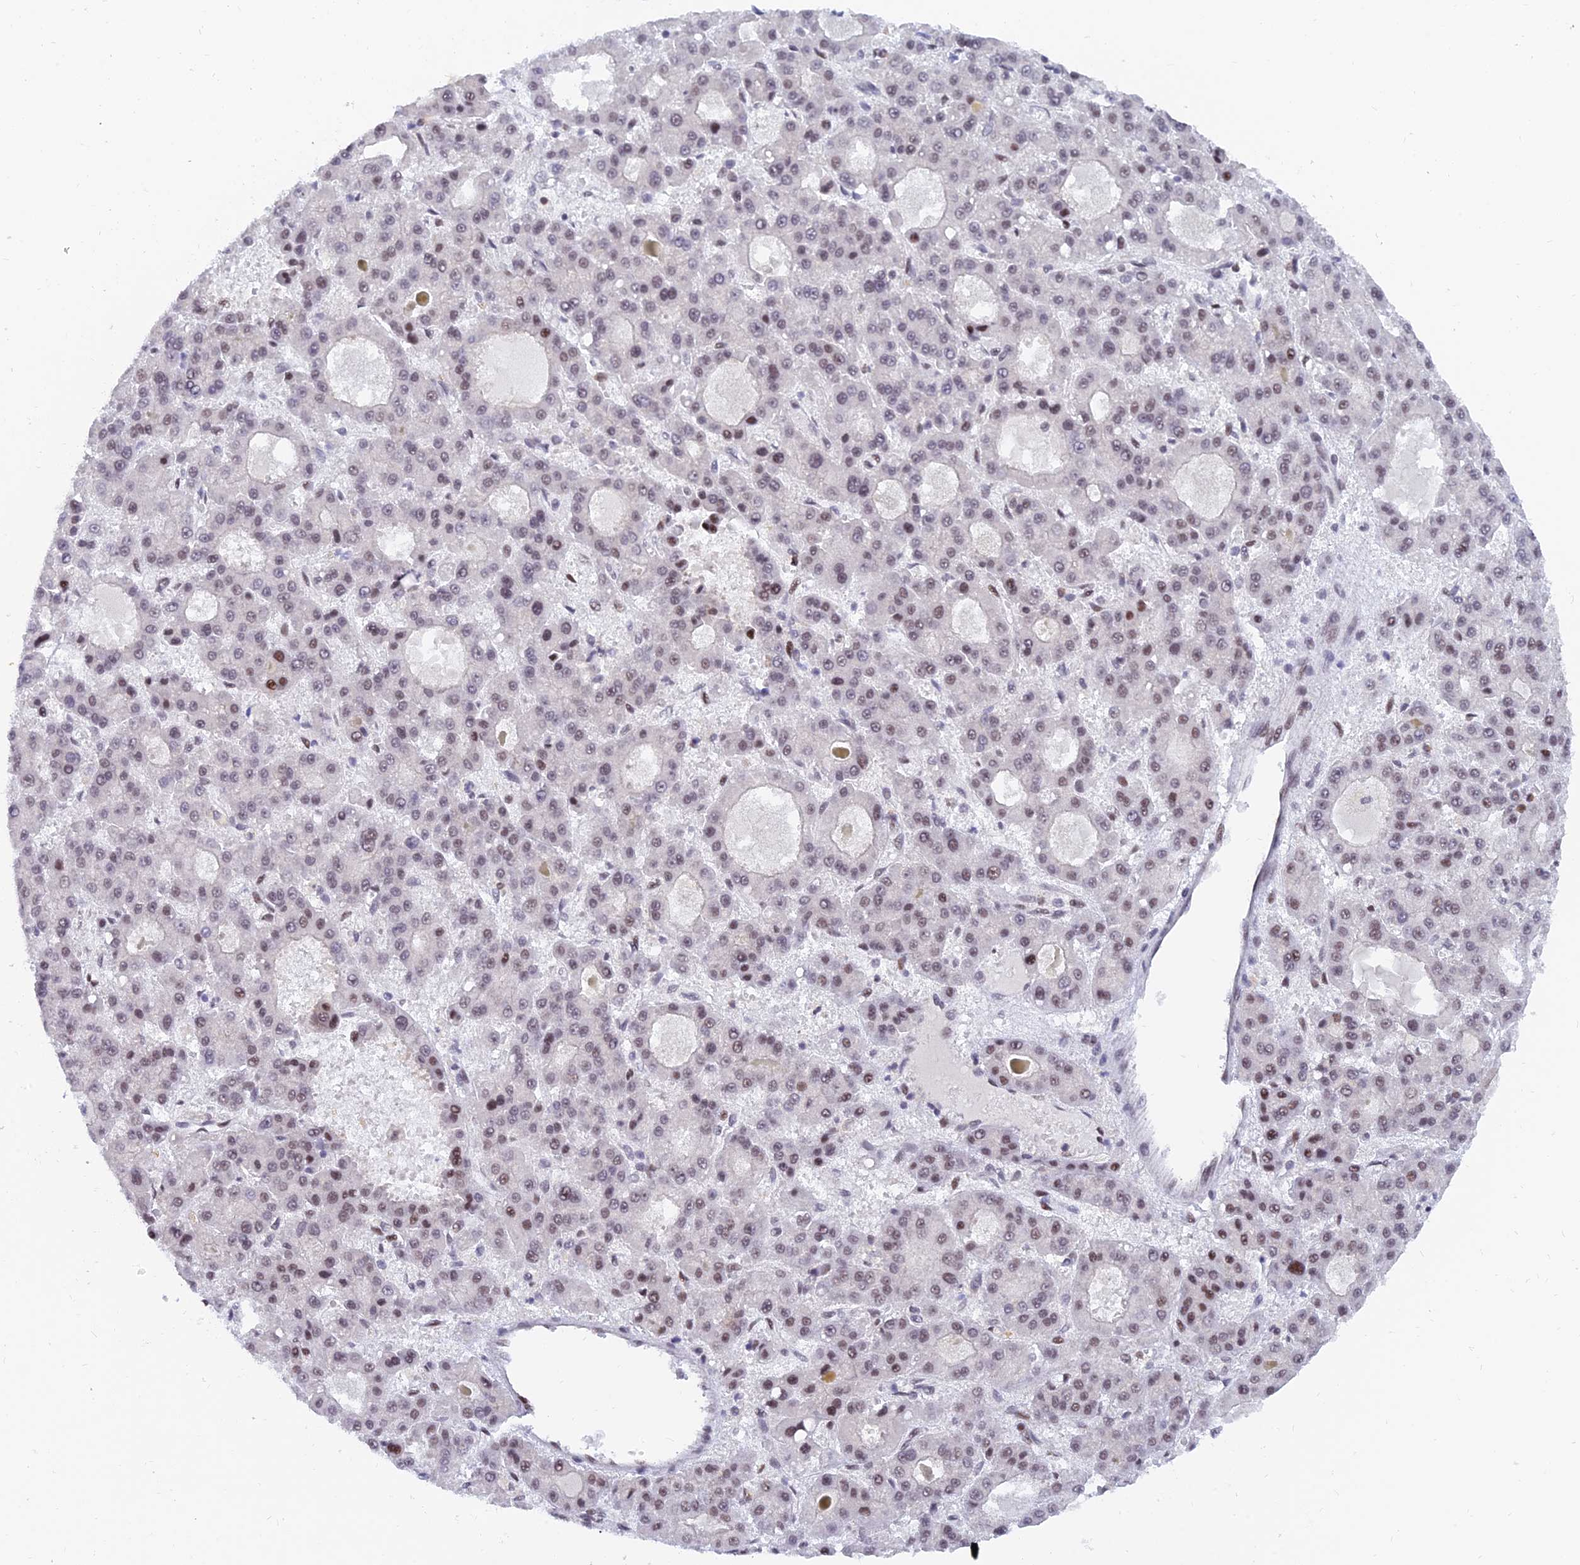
{"staining": {"intensity": "weak", "quantity": "25%-75%", "location": "nuclear"}, "tissue": "liver cancer", "cell_type": "Tumor cells", "image_type": "cancer", "snomed": [{"axis": "morphology", "description": "Carcinoma, Hepatocellular, NOS"}, {"axis": "topography", "description": "Liver"}], "caption": "DAB (3,3'-diaminobenzidine) immunohistochemical staining of liver hepatocellular carcinoma shows weak nuclear protein positivity in approximately 25%-75% of tumor cells.", "gene": "DPY30", "patient": {"sex": "male", "age": 70}}